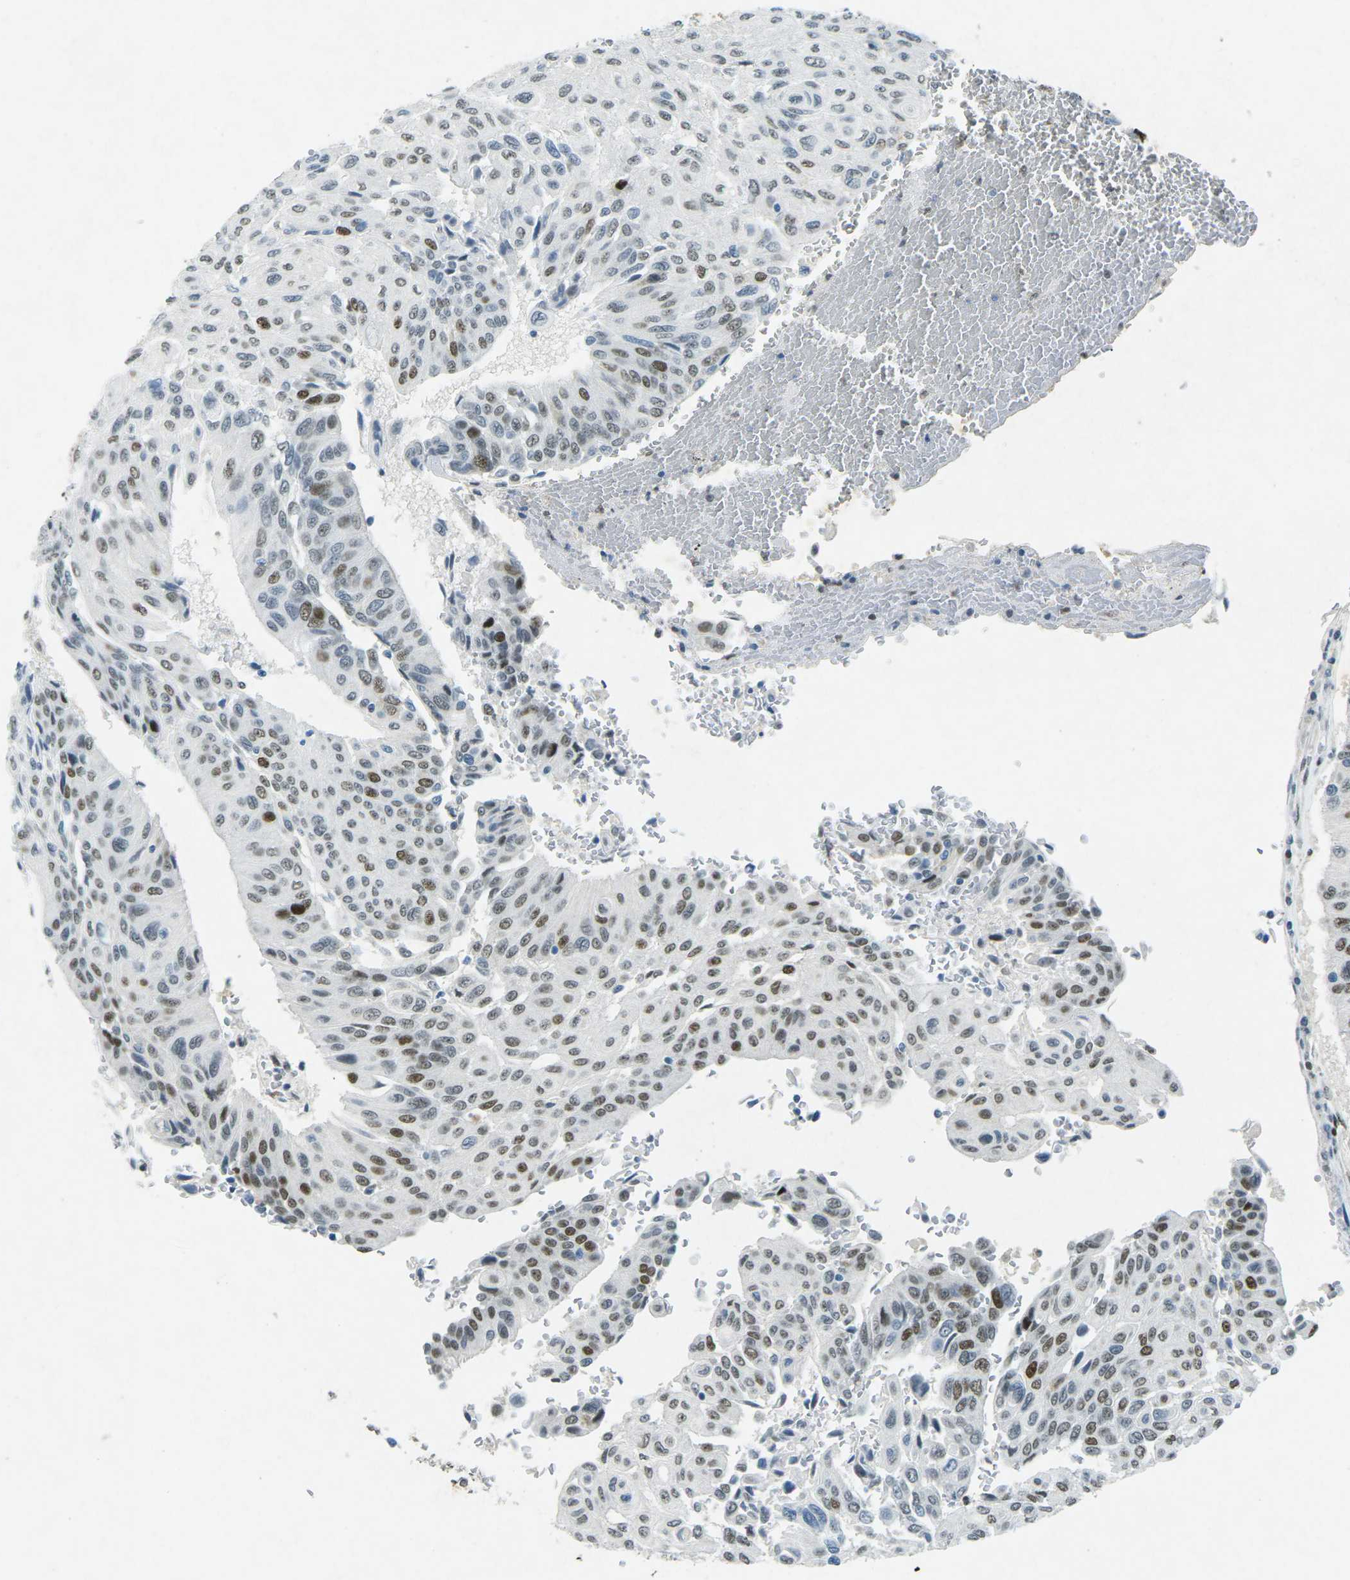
{"staining": {"intensity": "moderate", "quantity": ">75%", "location": "nuclear"}, "tissue": "urothelial cancer", "cell_type": "Tumor cells", "image_type": "cancer", "snomed": [{"axis": "morphology", "description": "Urothelial carcinoma, High grade"}, {"axis": "topography", "description": "Urinary bladder"}], "caption": "Human urothelial carcinoma (high-grade) stained with a protein marker demonstrates moderate staining in tumor cells.", "gene": "RB1", "patient": {"sex": "male", "age": 66}}